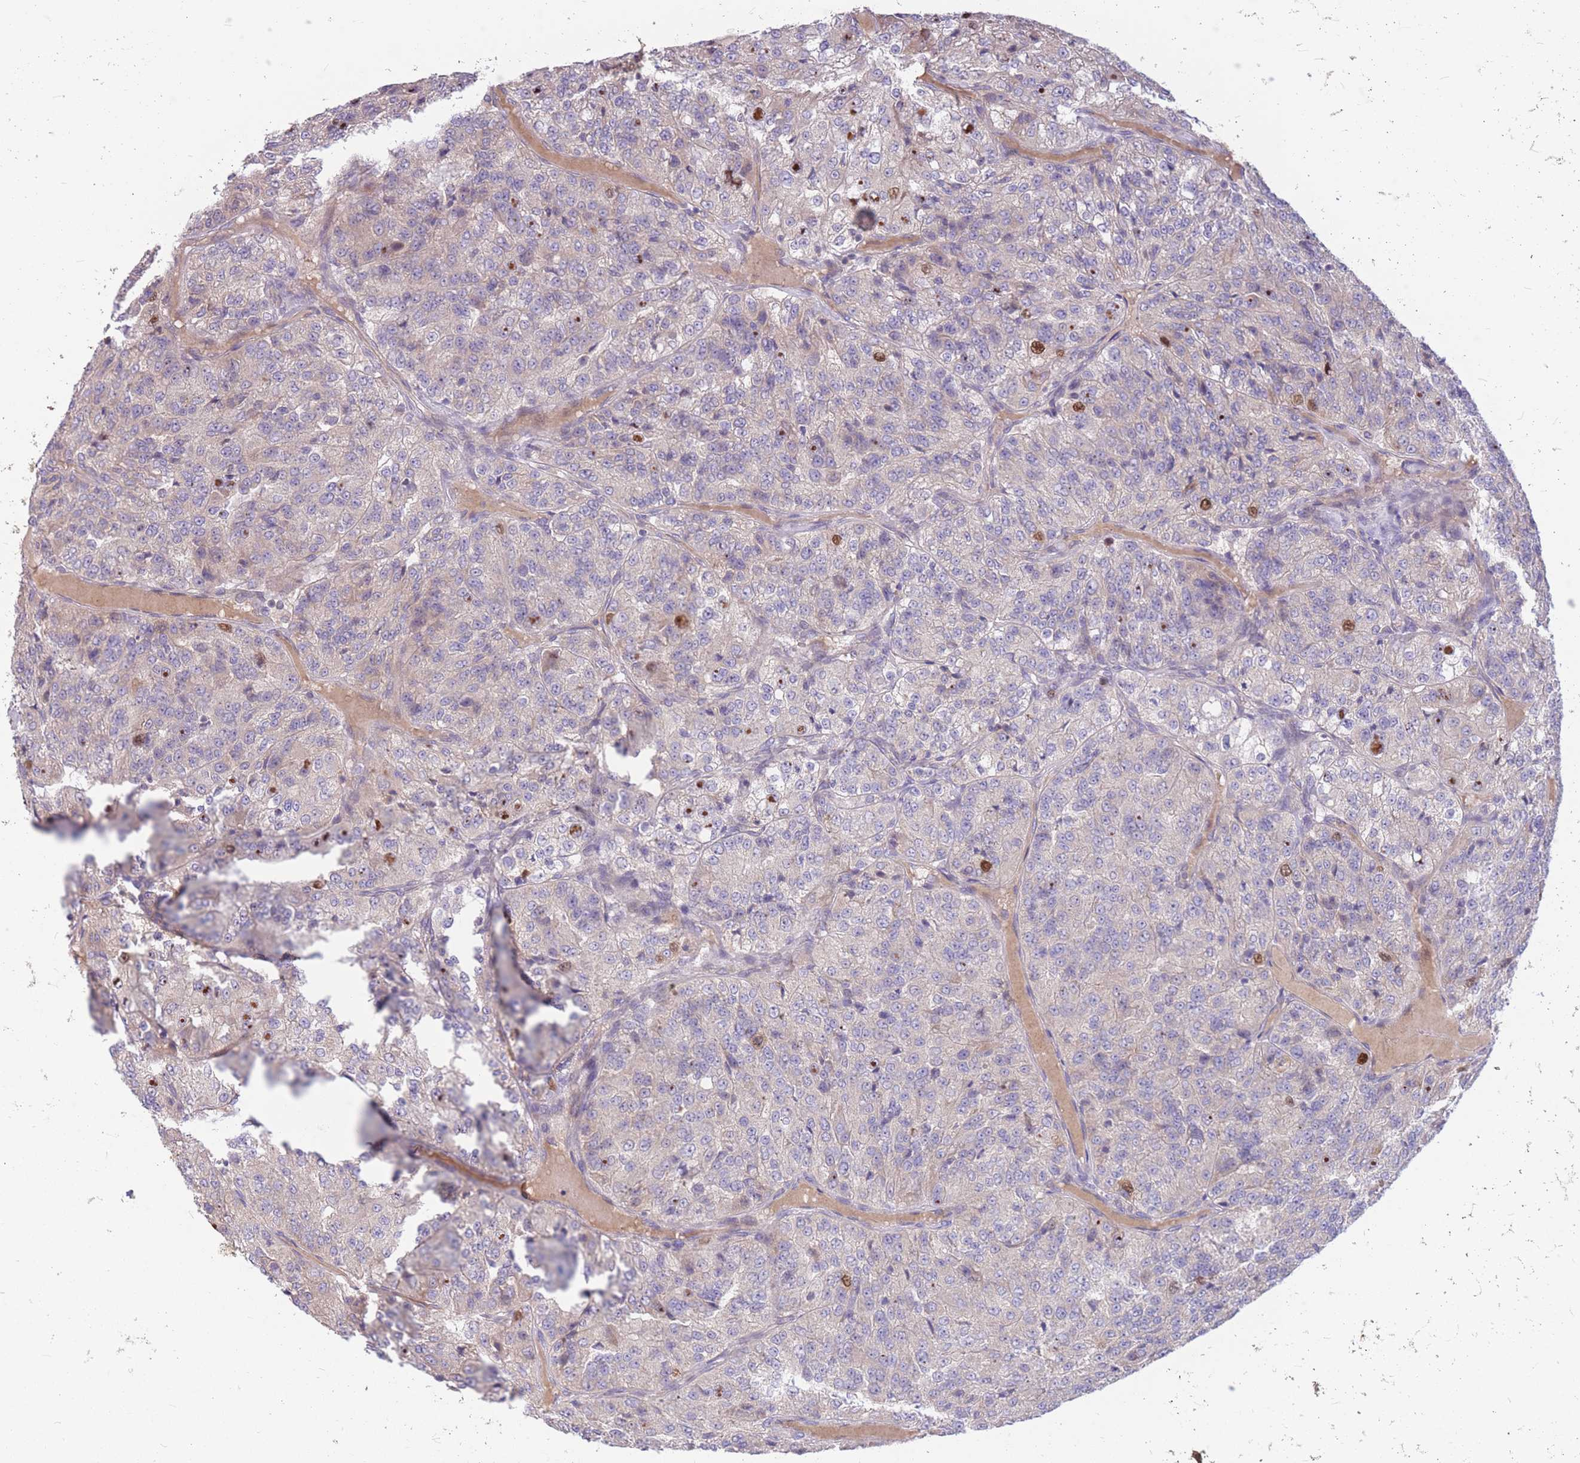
{"staining": {"intensity": "moderate", "quantity": "<25%", "location": "nuclear"}, "tissue": "renal cancer", "cell_type": "Tumor cells", "image_type": "cancer", "snomed": [{"axis": "morphology", "description": "Adenocarcinoma, NOS"}, {"axis": "topography", "description": "Kidney"}], "caption": "Immunohistochemistry (DAB (3,3'-diaminobenzidine)) staining of human adenocarcinoma (renal) shows moderate nuclear protein staining in approximately <25% of tumor cells. (DAB (3,3'-diaminobenzidine) = brown stain, brightfield microscopy at high magnification).", "gene": "GMNN", "patient": {"sex": "female", "age": 63}}